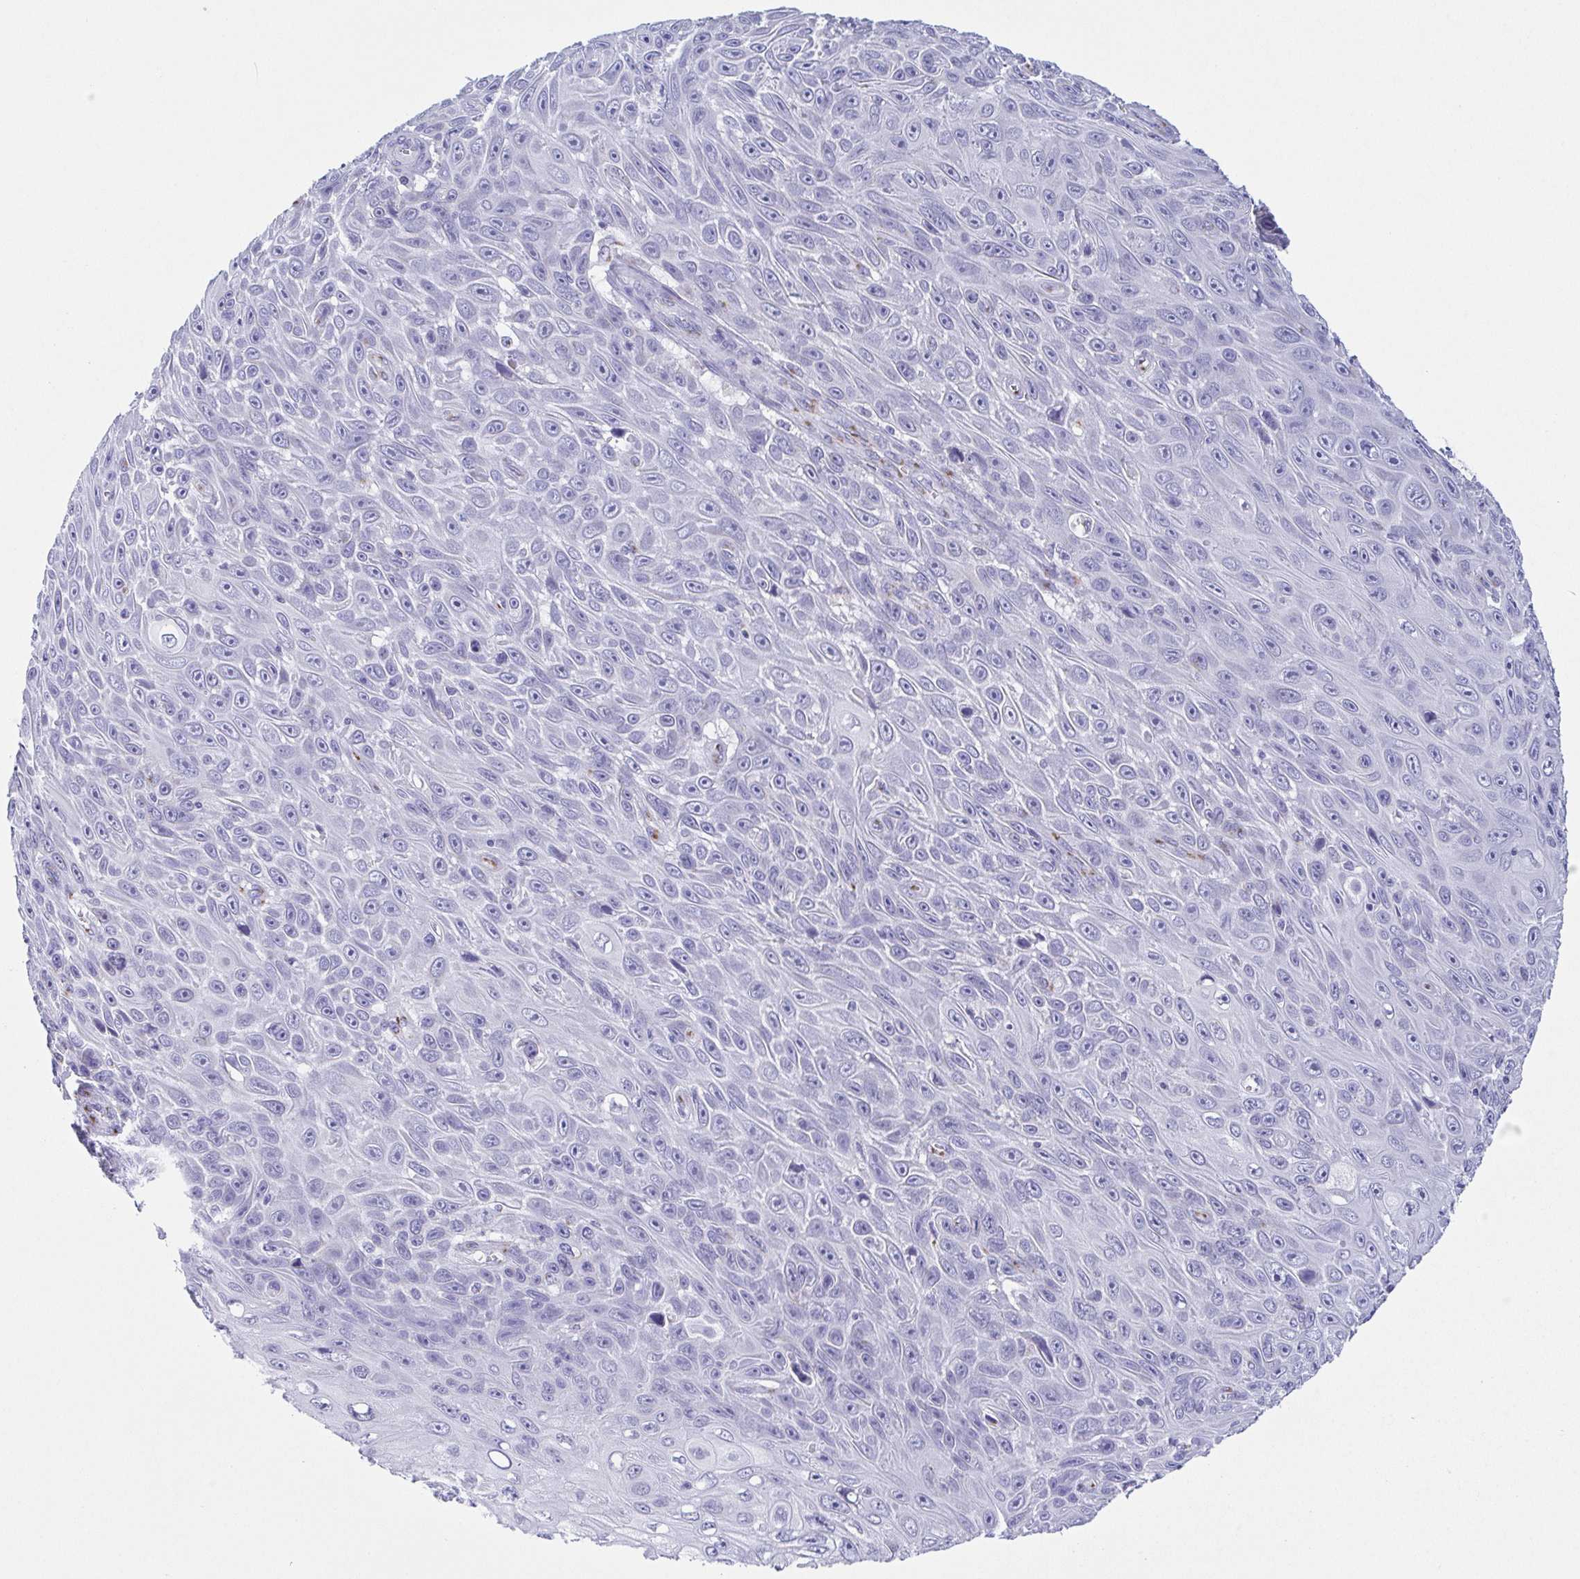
{"staining": {"intensity": "negative", "quantity": "none", "location": "none"}, "tissue": "skin cancer", "cell_type": "Tumor cells", "image_type": "cancer", "snomed": [{"axis": "morphology", "description": "Squamous cell carcinoma, NOS"}, {"axis": "topography", "description": "Skin"}], "caption": "A micrograph of human skin cancer (squamous cell carcinoma) is negative for staining in tumor cells. Brightfield microscopy of immunohistochemistry stained with DAB (3,3'-diaminobenzidine) (brown) and hematoxylin (blue), captured at high magnification.", "gene": "SULT1B1", "patient": {"sex": "male", "age": 82}}